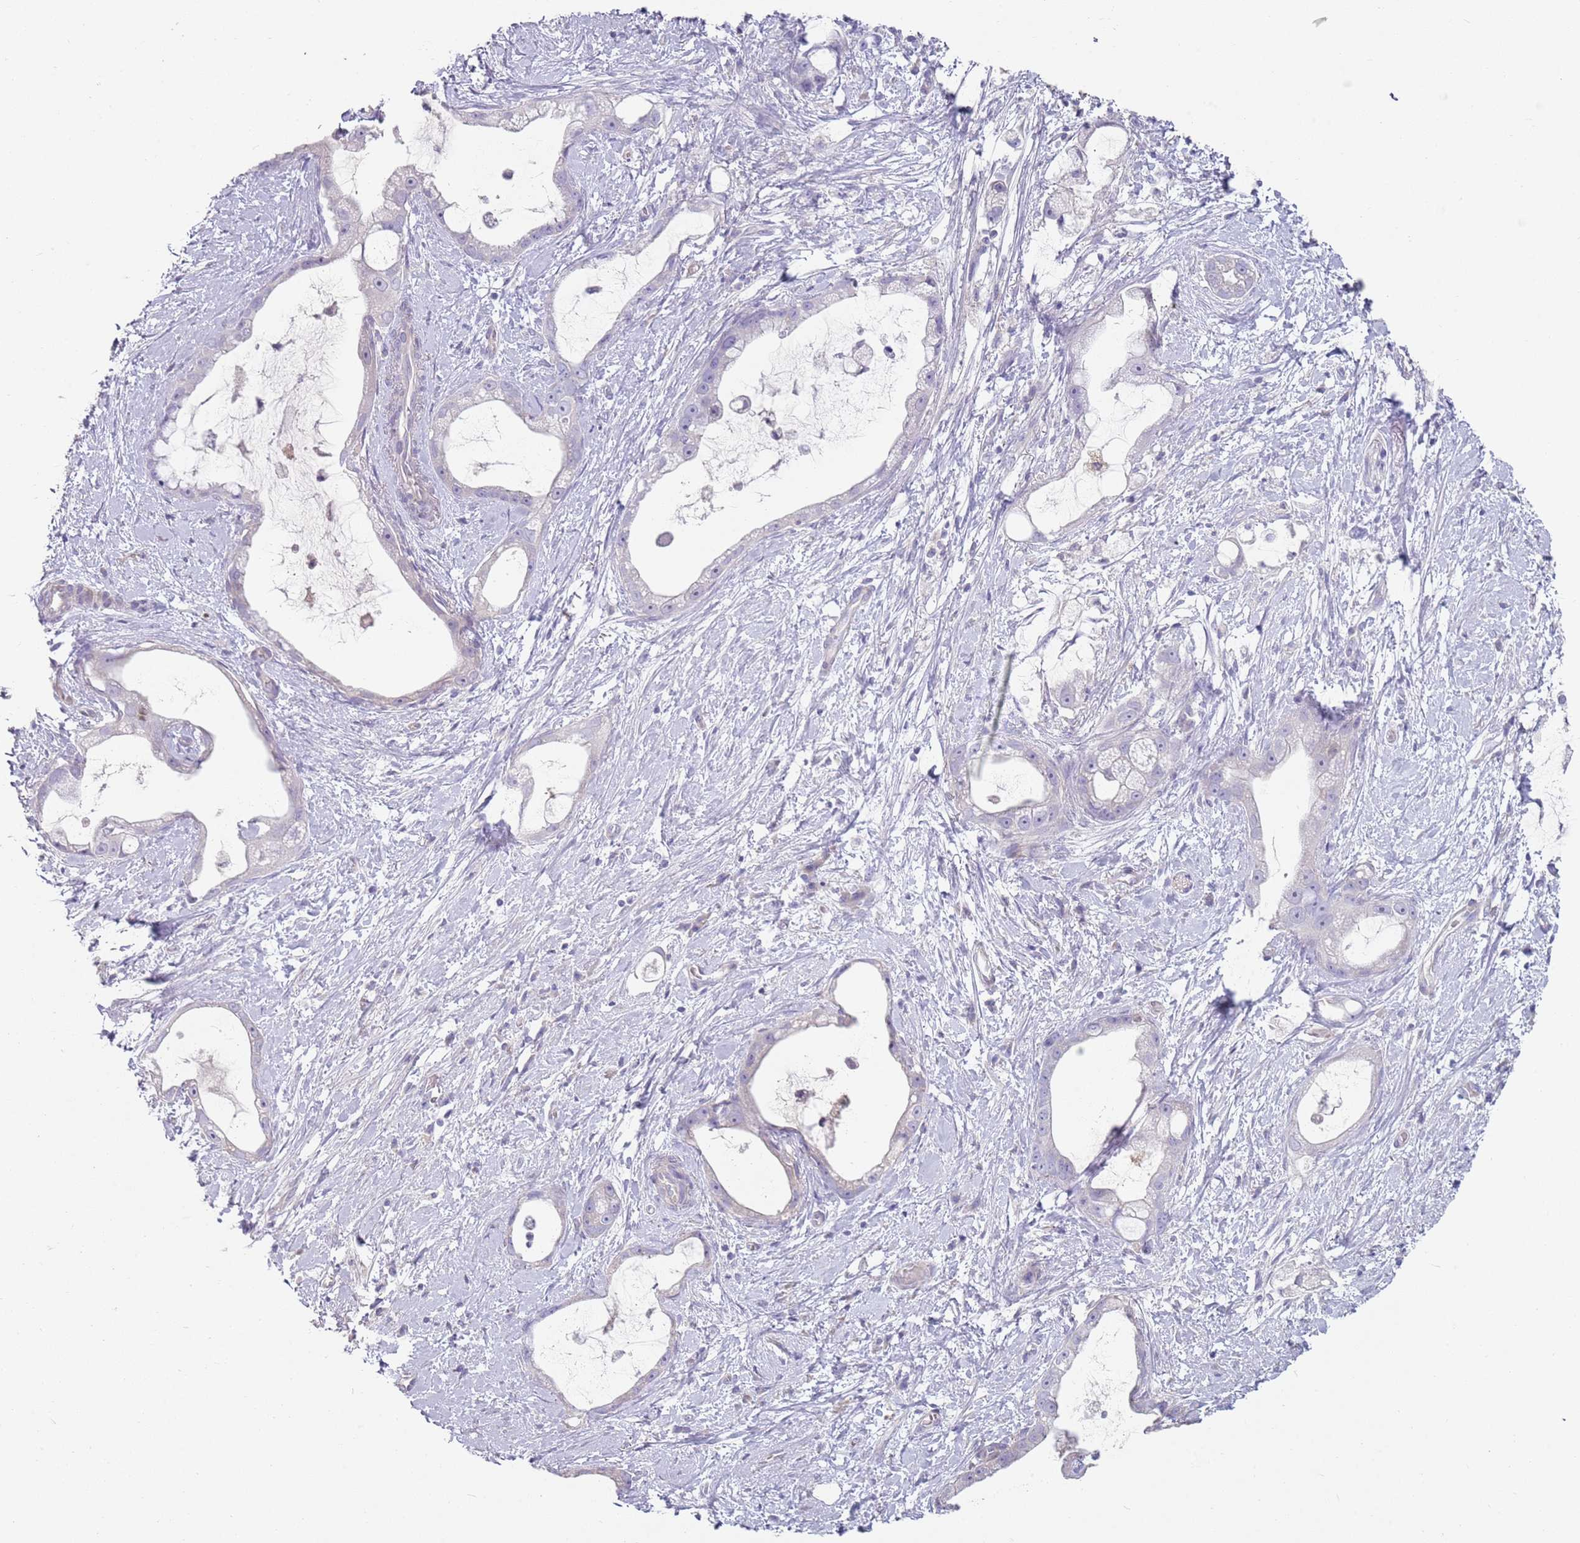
{"staining": {"intensity": "negative", "quantity": "none", "location": "none"}, "tissue": "stomach cancer", "cell_type": "Tumor cells", "image_type": "cancer", "snomed": [{"axis": "morphology", "description": "Adenocarcinoma, NOS"}, {"axis": "topography", "description": "Stomach"}], "caption": "Tumor cells are negative for brown protein staining in stomach adenocarcinoma.", "gene": "ZNF583", "patient": {"sex": "male", "age": 55}}